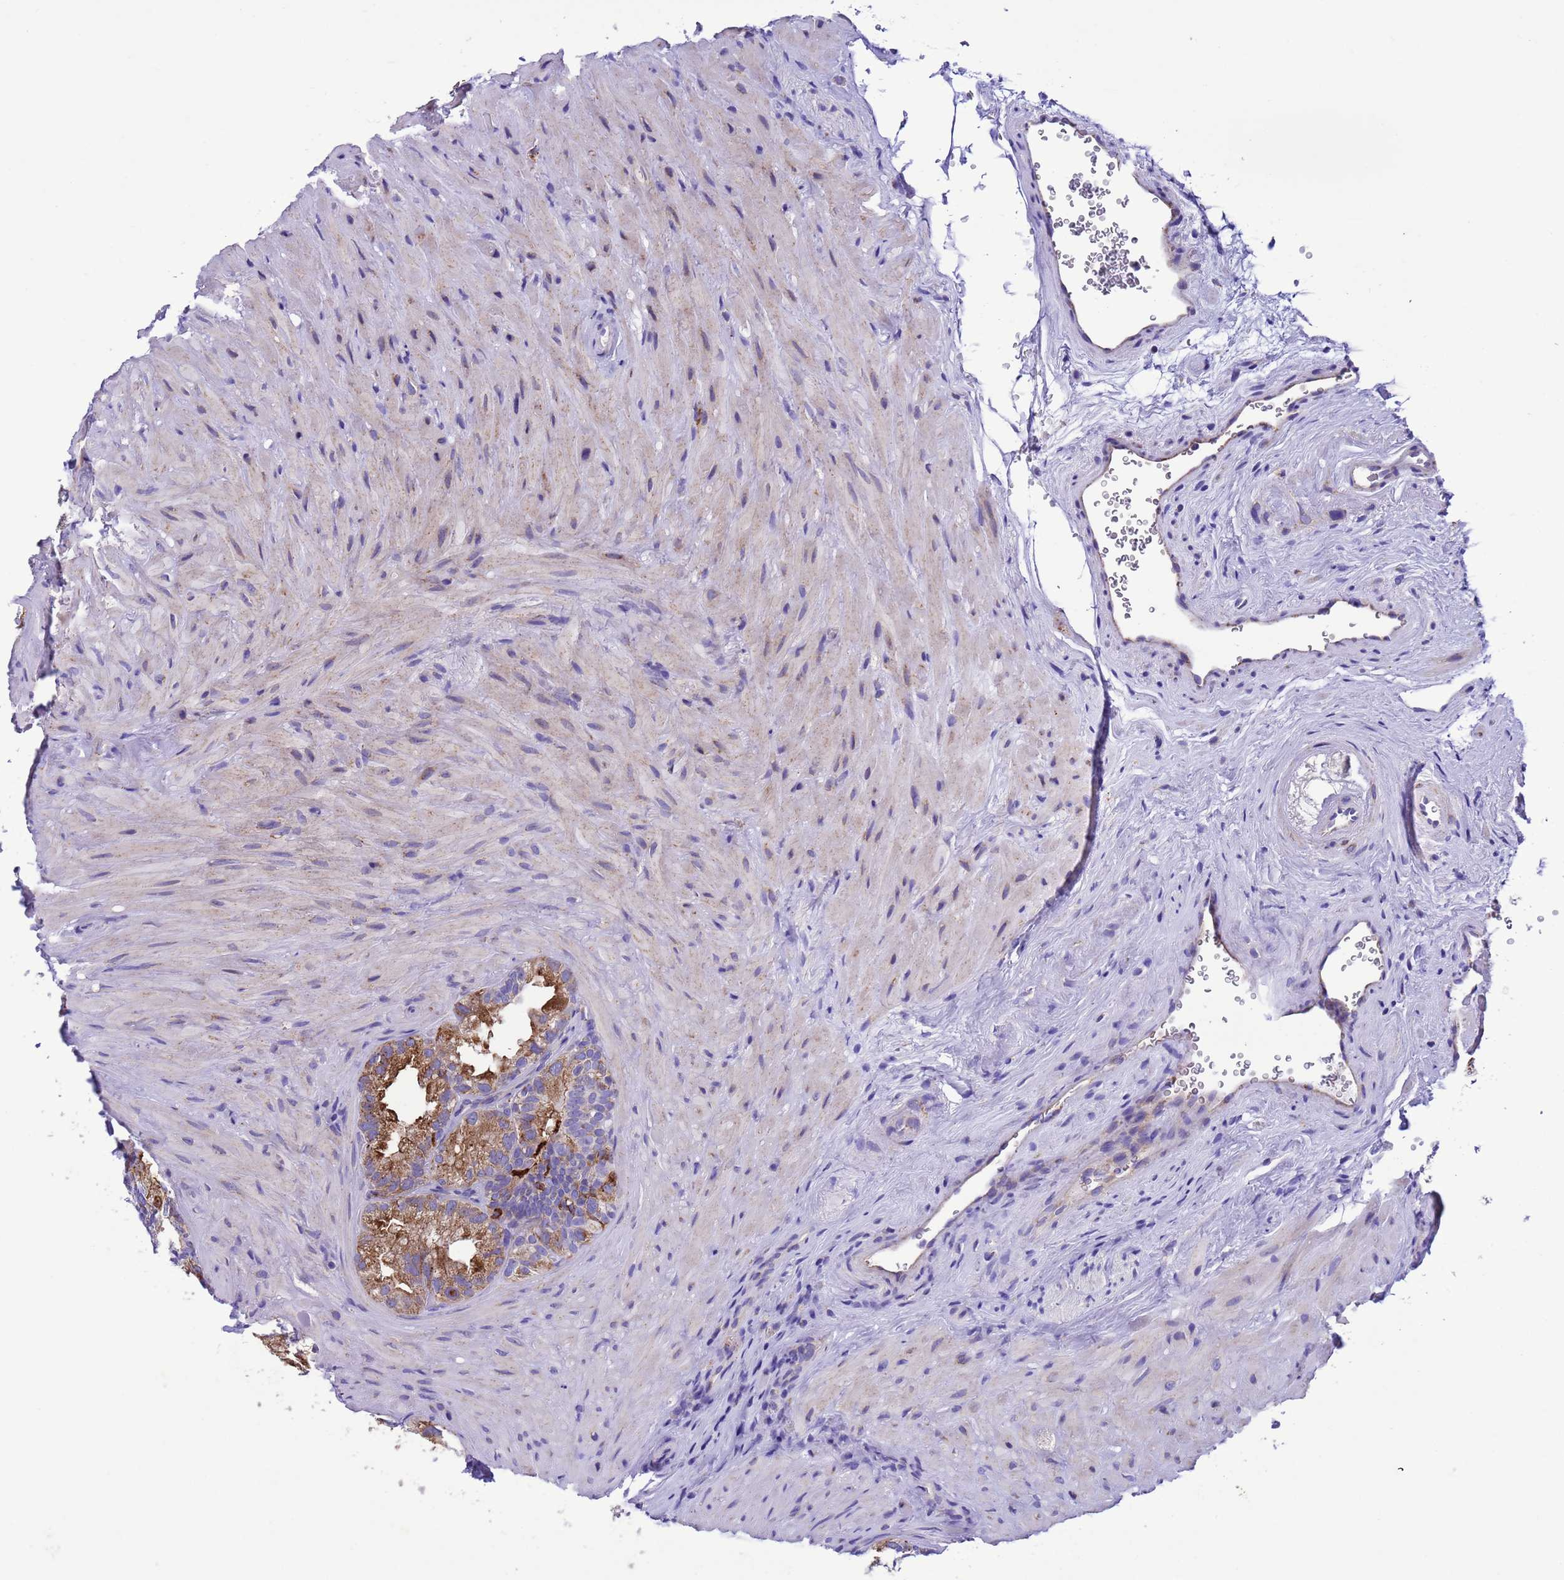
{"staining": {"intensity": "moderate", "quantity": ">75%", "location": "cytoplasmic/membranous"}, "tissue": "seminal vesicle", "cell_type": "Glandular cells", "image_type": "normal", "snomed": [{"axis": "morphology", "description": "Normal tissue, NOS"}, {"axis": "topography", "description": "Seminal veicle"}], "caption": "This photomicrograph shows IHC staining of benign seminal vesicle, with medium moderate cytoplasmic/membranous expression in about >75% of glandular cells.", "gene": "CCDC191", "patient": {"sex": "male", "age": 60}}